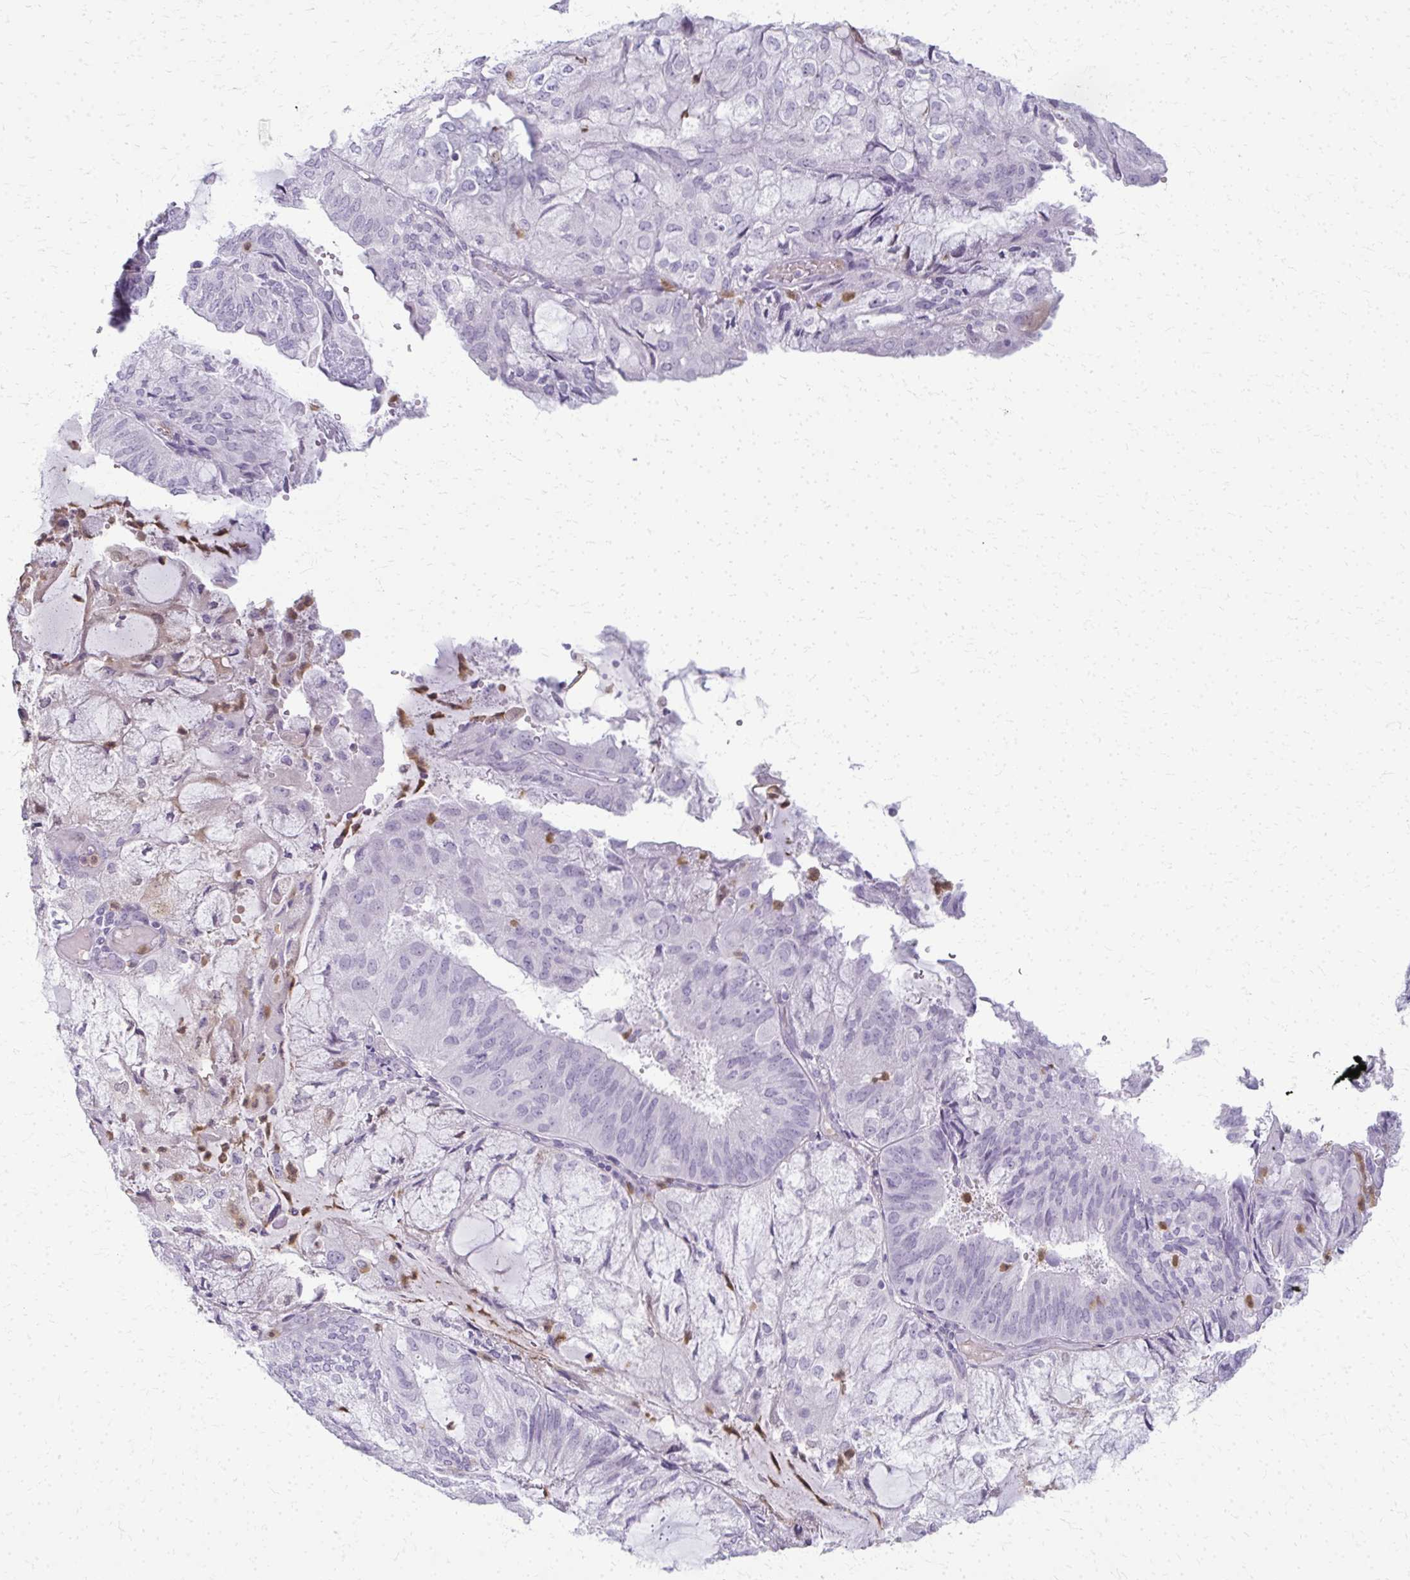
{"staining": {"intensity": "negative", "quantity": "none", "location": "none"}, "tissue": "endometrial cancer", "cell_type": "Tumor cells", "image_type": "cancer", "snomed": [{"axis": "morphology", "description": "Adenocarcinoma, NOS"}, {"axis": "topography", "description": "Endometrium"}], "caption": "This micrograph is of endometrial cancer (adenocarcinoma) stained with IHC to label a protein in brown with the nuclei are counter-stained blue. There is no staining in tumor cells.", "gene": "CA3", "patient": {"sex": "female", "age": 81}}